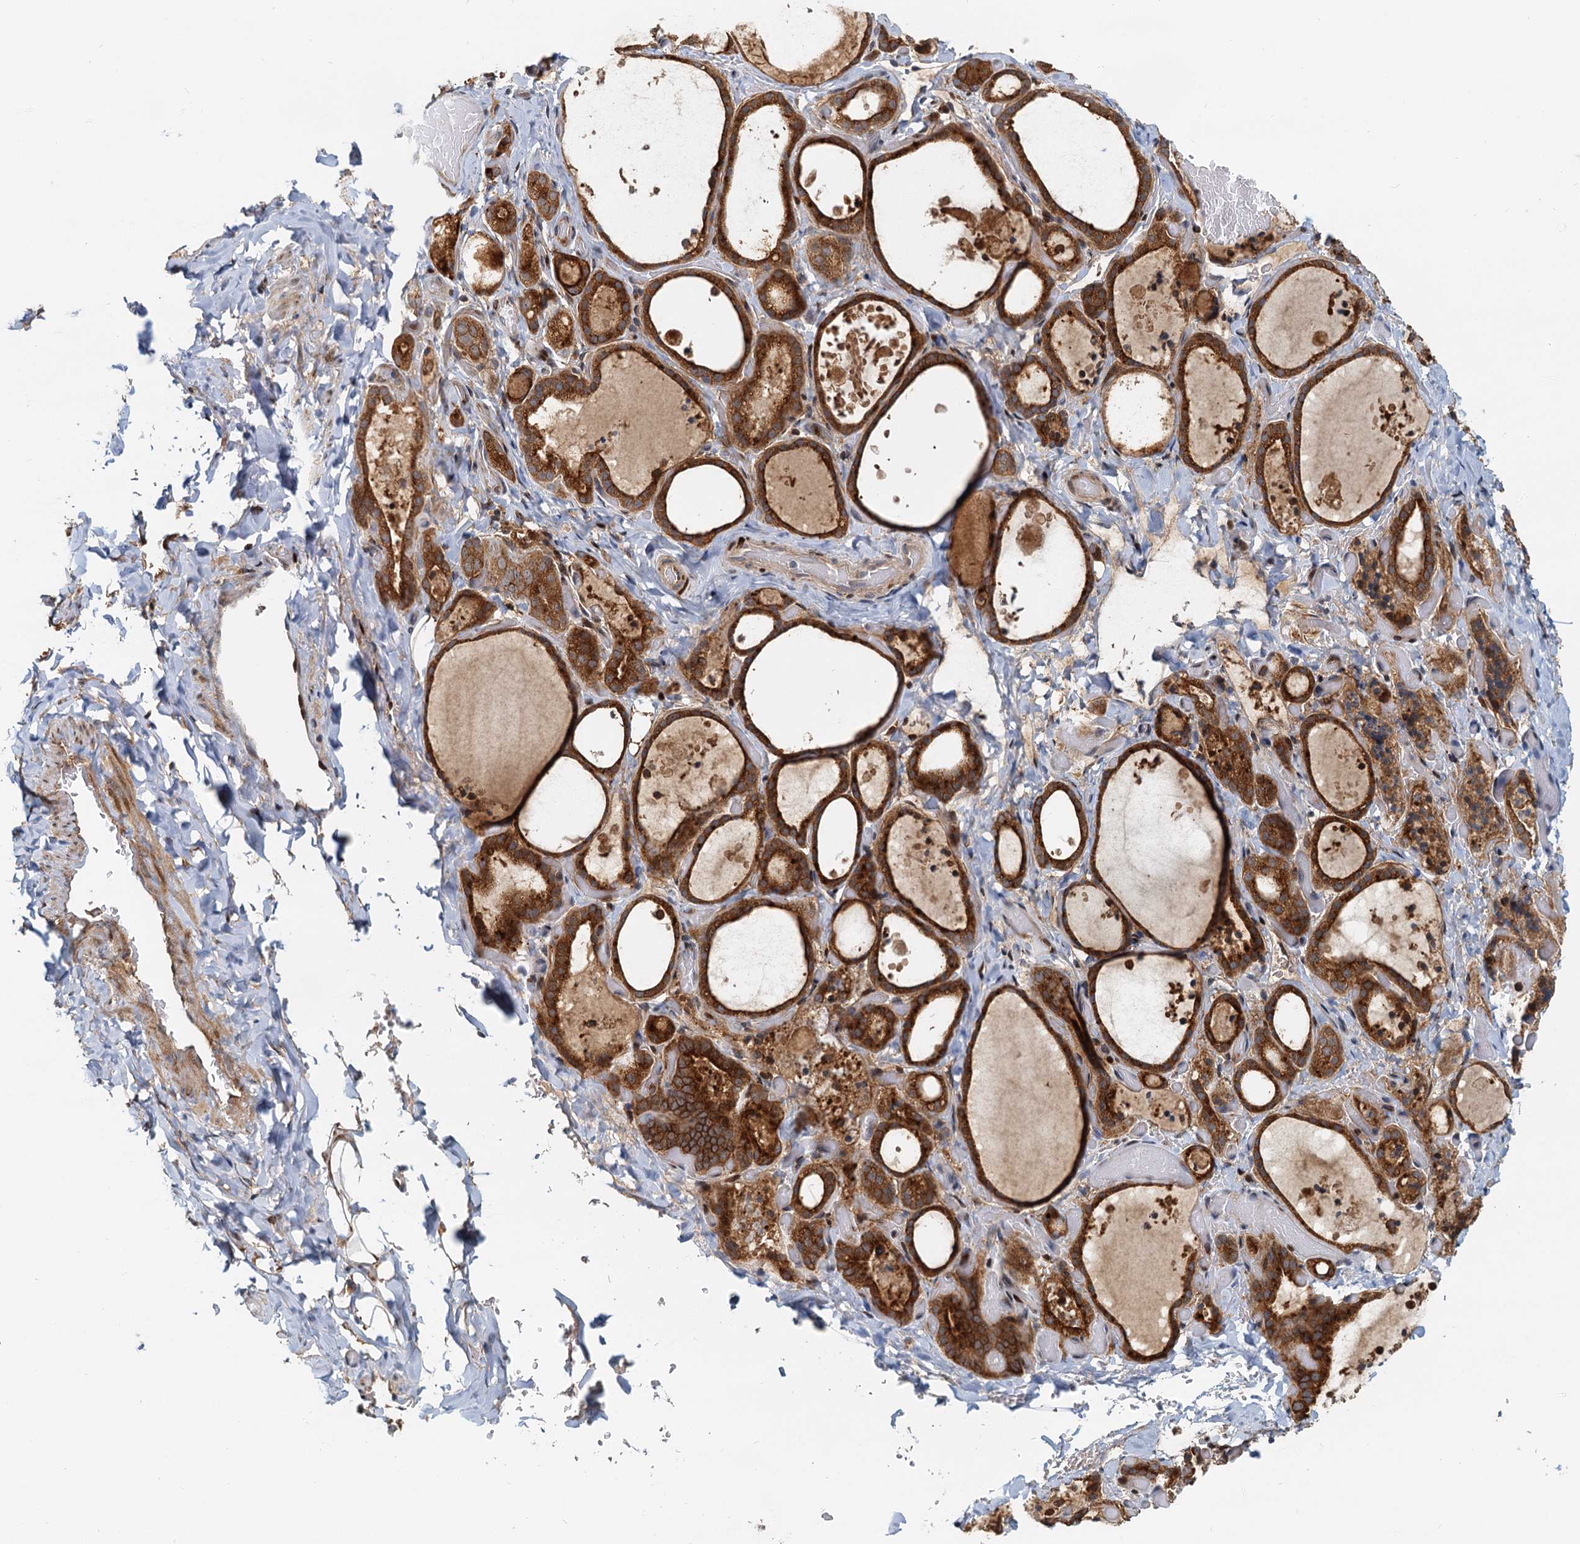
{"staining": {"intensity": "moderate", "quantity": ">75%", "location": "cytoplasmic/membranous"}, "tissue": "thyroid gland", "cell_type": "Glandular cells", "image_type": "normal", "snomed": [{"axis": "morphology", "description": "Normal tissue, NOS"}, {"axis": "topography", "description": "Thyroid gland"}], "caption": "Thyroid gland stained with DAB (3,3'-diaminobenzidine) immunohistochemistry reveals medium levels of moderate cytoplasmic/membranous staining in about >75% of glandular cells.", "gene": "TOLLIP", "patient": {"sex": "female", "age": 44}}